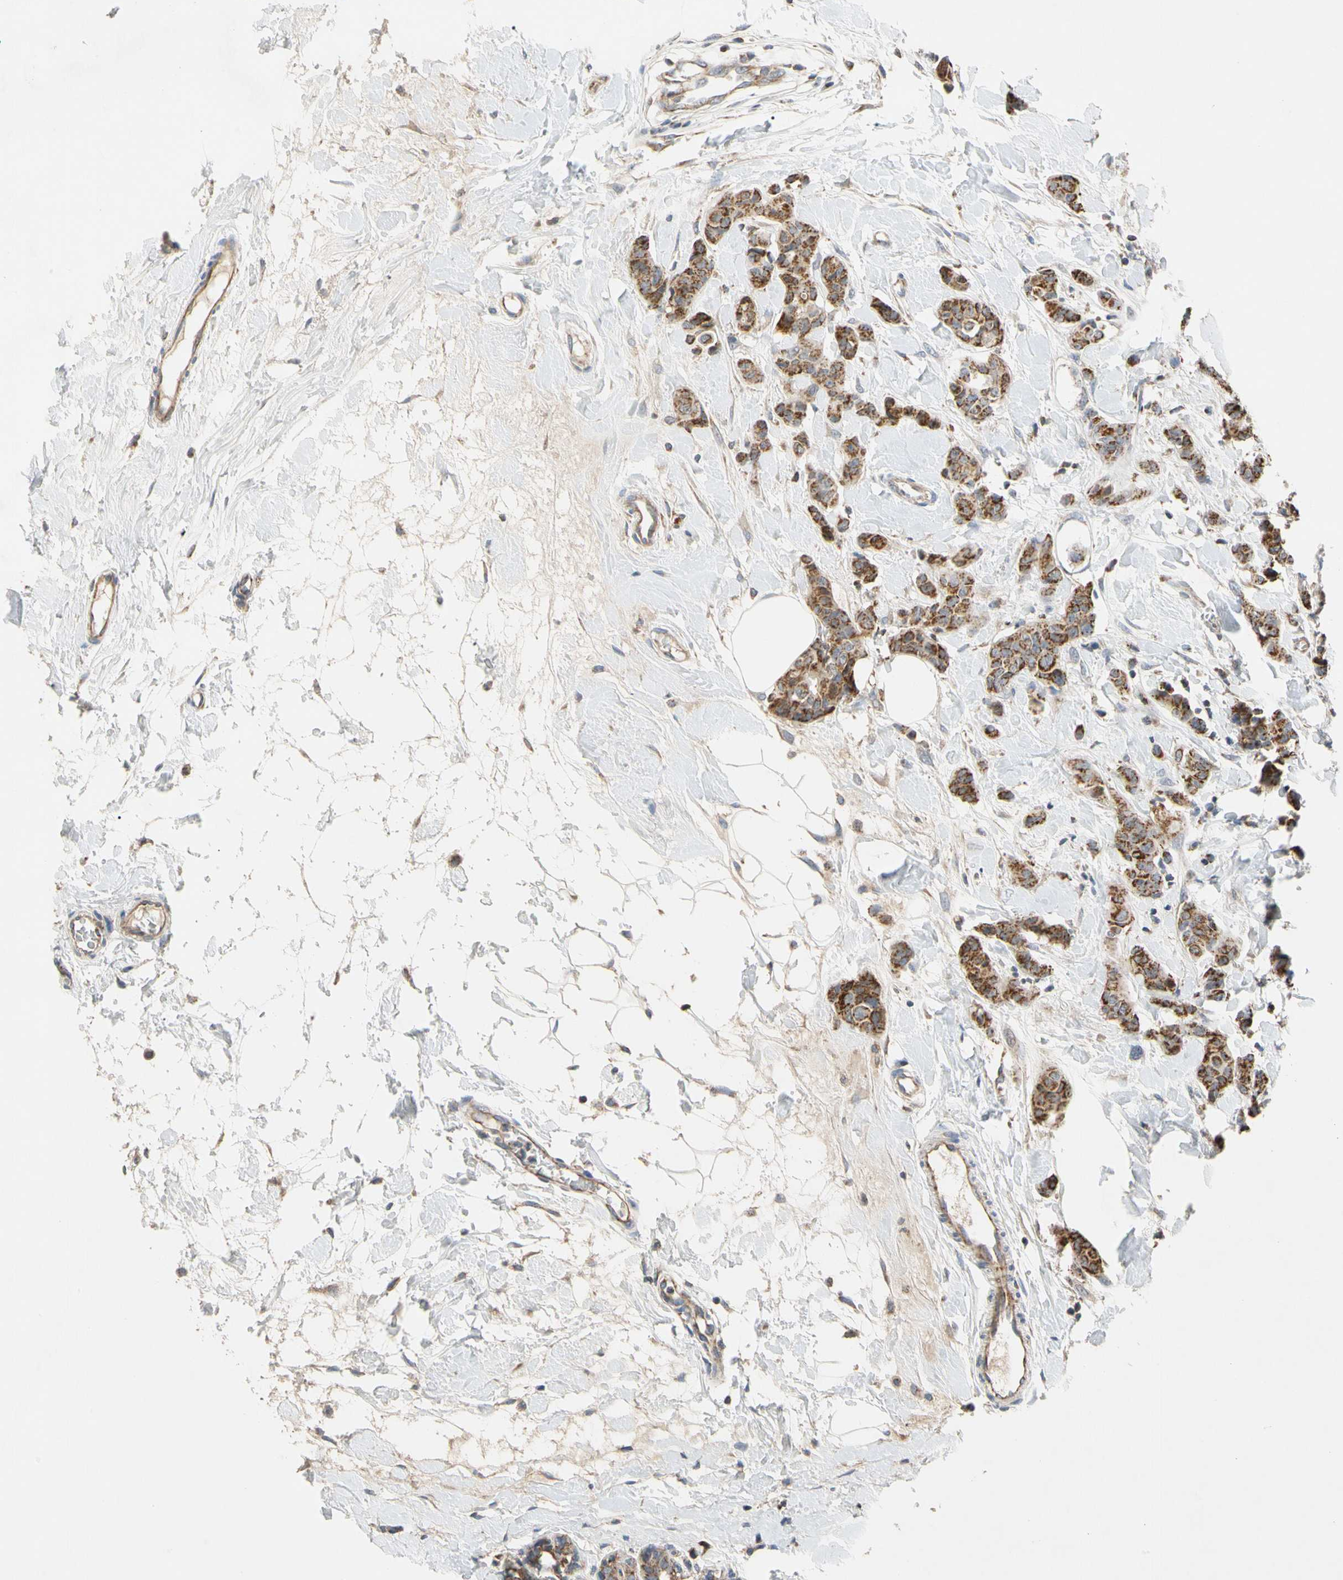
{"staining": {"intensity": "strong", "quantity": ">75%", "location": "cytoplasmic/membranous"}, "tissue": "breast cancer", "cell_type": "Tumor cells", "image_type": "cancer", "snomed": [{"axis": "morphology", "description": "Normal tissue, NOS"}, {"axis": "morphology", "description": "Duct carcinoma"}, {"axis": "topography", "description": "Breast"}], "caption": "This micrograph reveals immunohistochemistry (IHC) staining of breast cancer, with high strong cytoplasmic/membranous staining in approximately >75% of tumor cells.", "gene": "GPD2", "patient": {"sex": "female", "age": 40}}